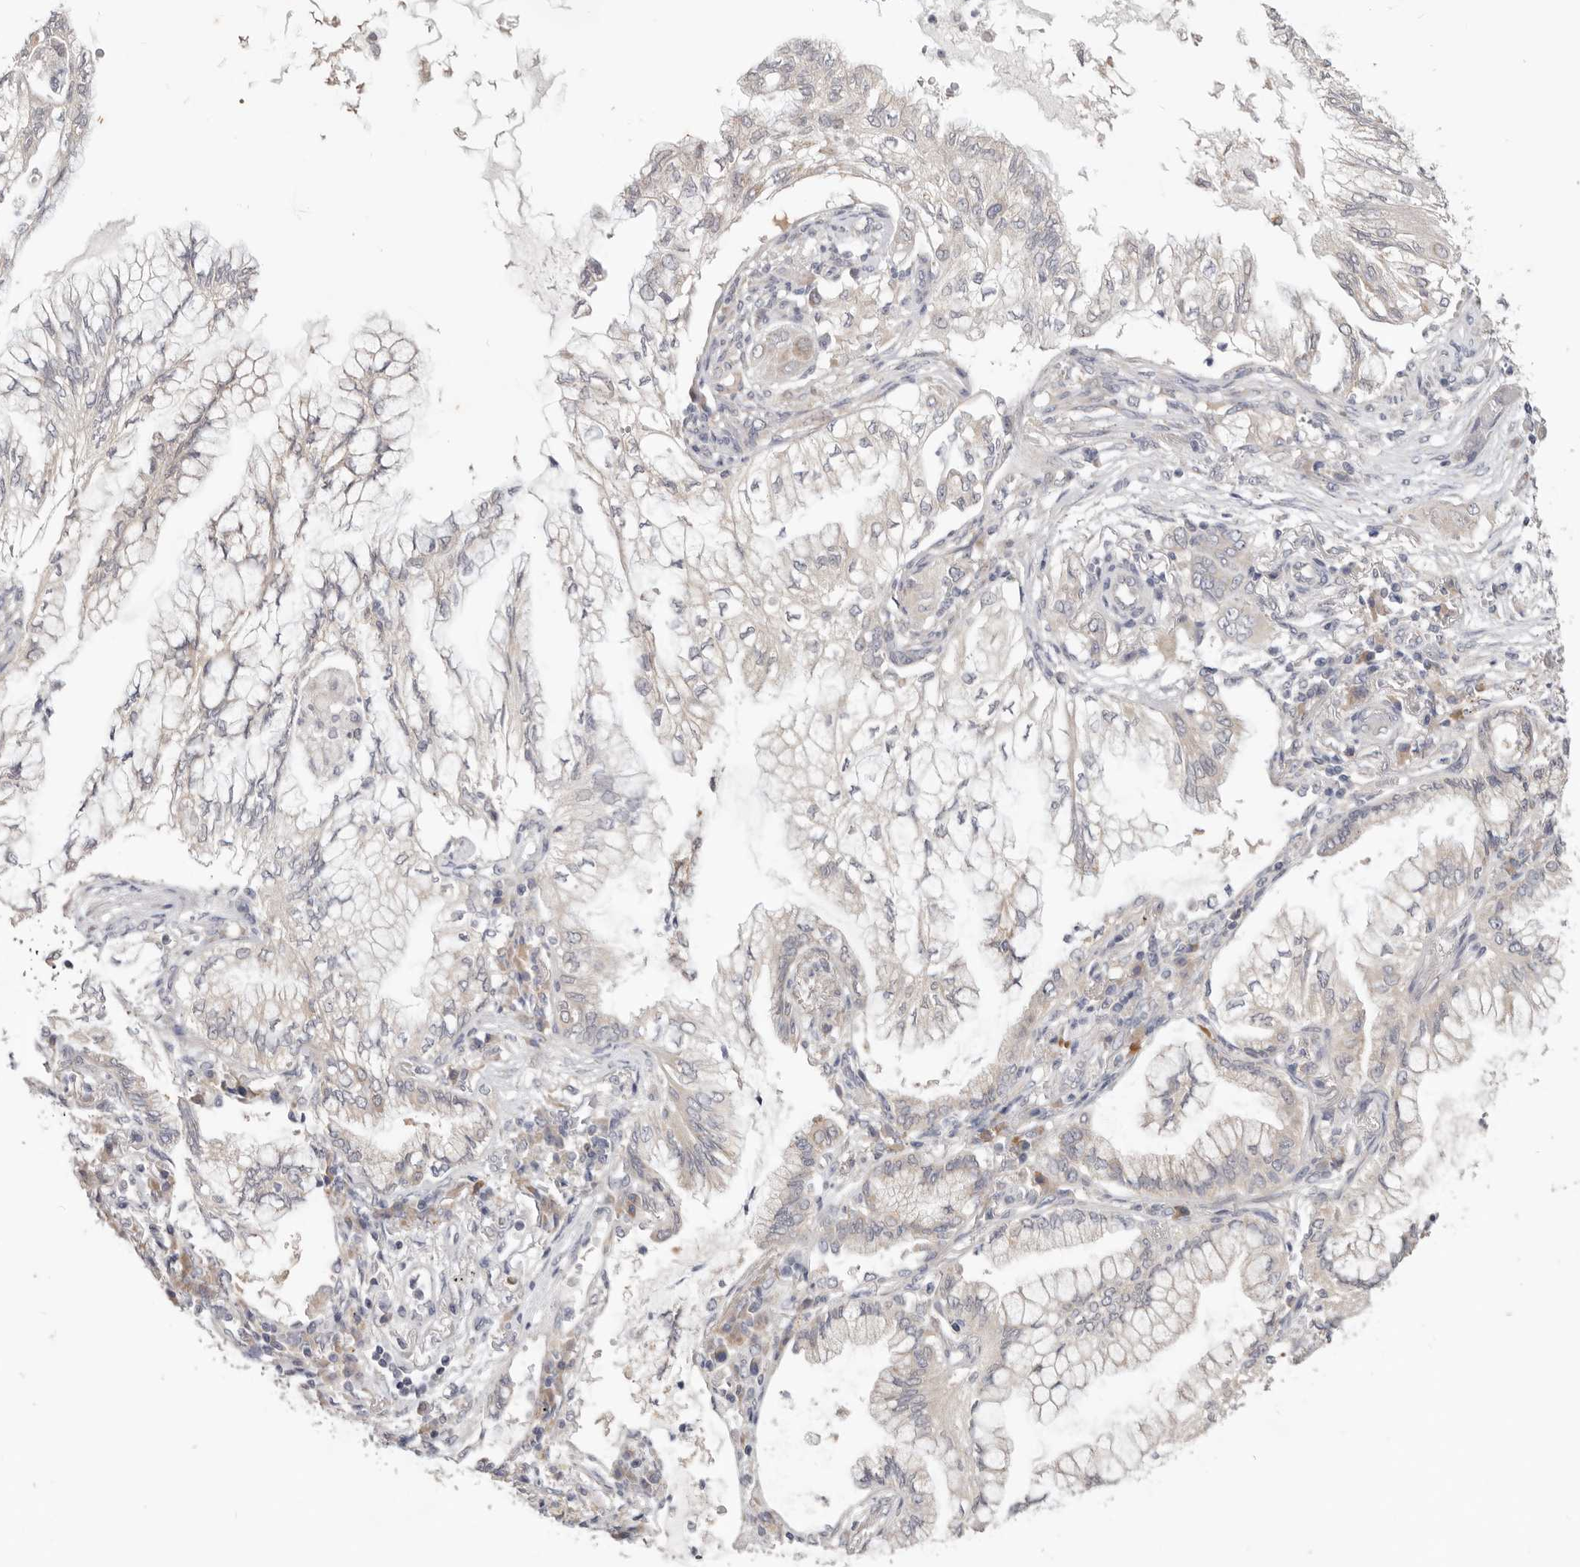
{"staining": {"intensity": "negative", "quantity": "none", "location": "none"}, "tissue": "lung cancer", "cell_type": "Tumor cells", "image_type": "cancer", "snomed": [{"axis": "morphology", "description": "Adenocarcinoma, NOS"}, {"axis": "topography", "description": "Lung"}], "caption": "The immunohistochemistry image has no significant staining in tumor cells of lung cancer tissue.", "gene": "WDR77", "patient": {"sex": "female", "age": 70}}